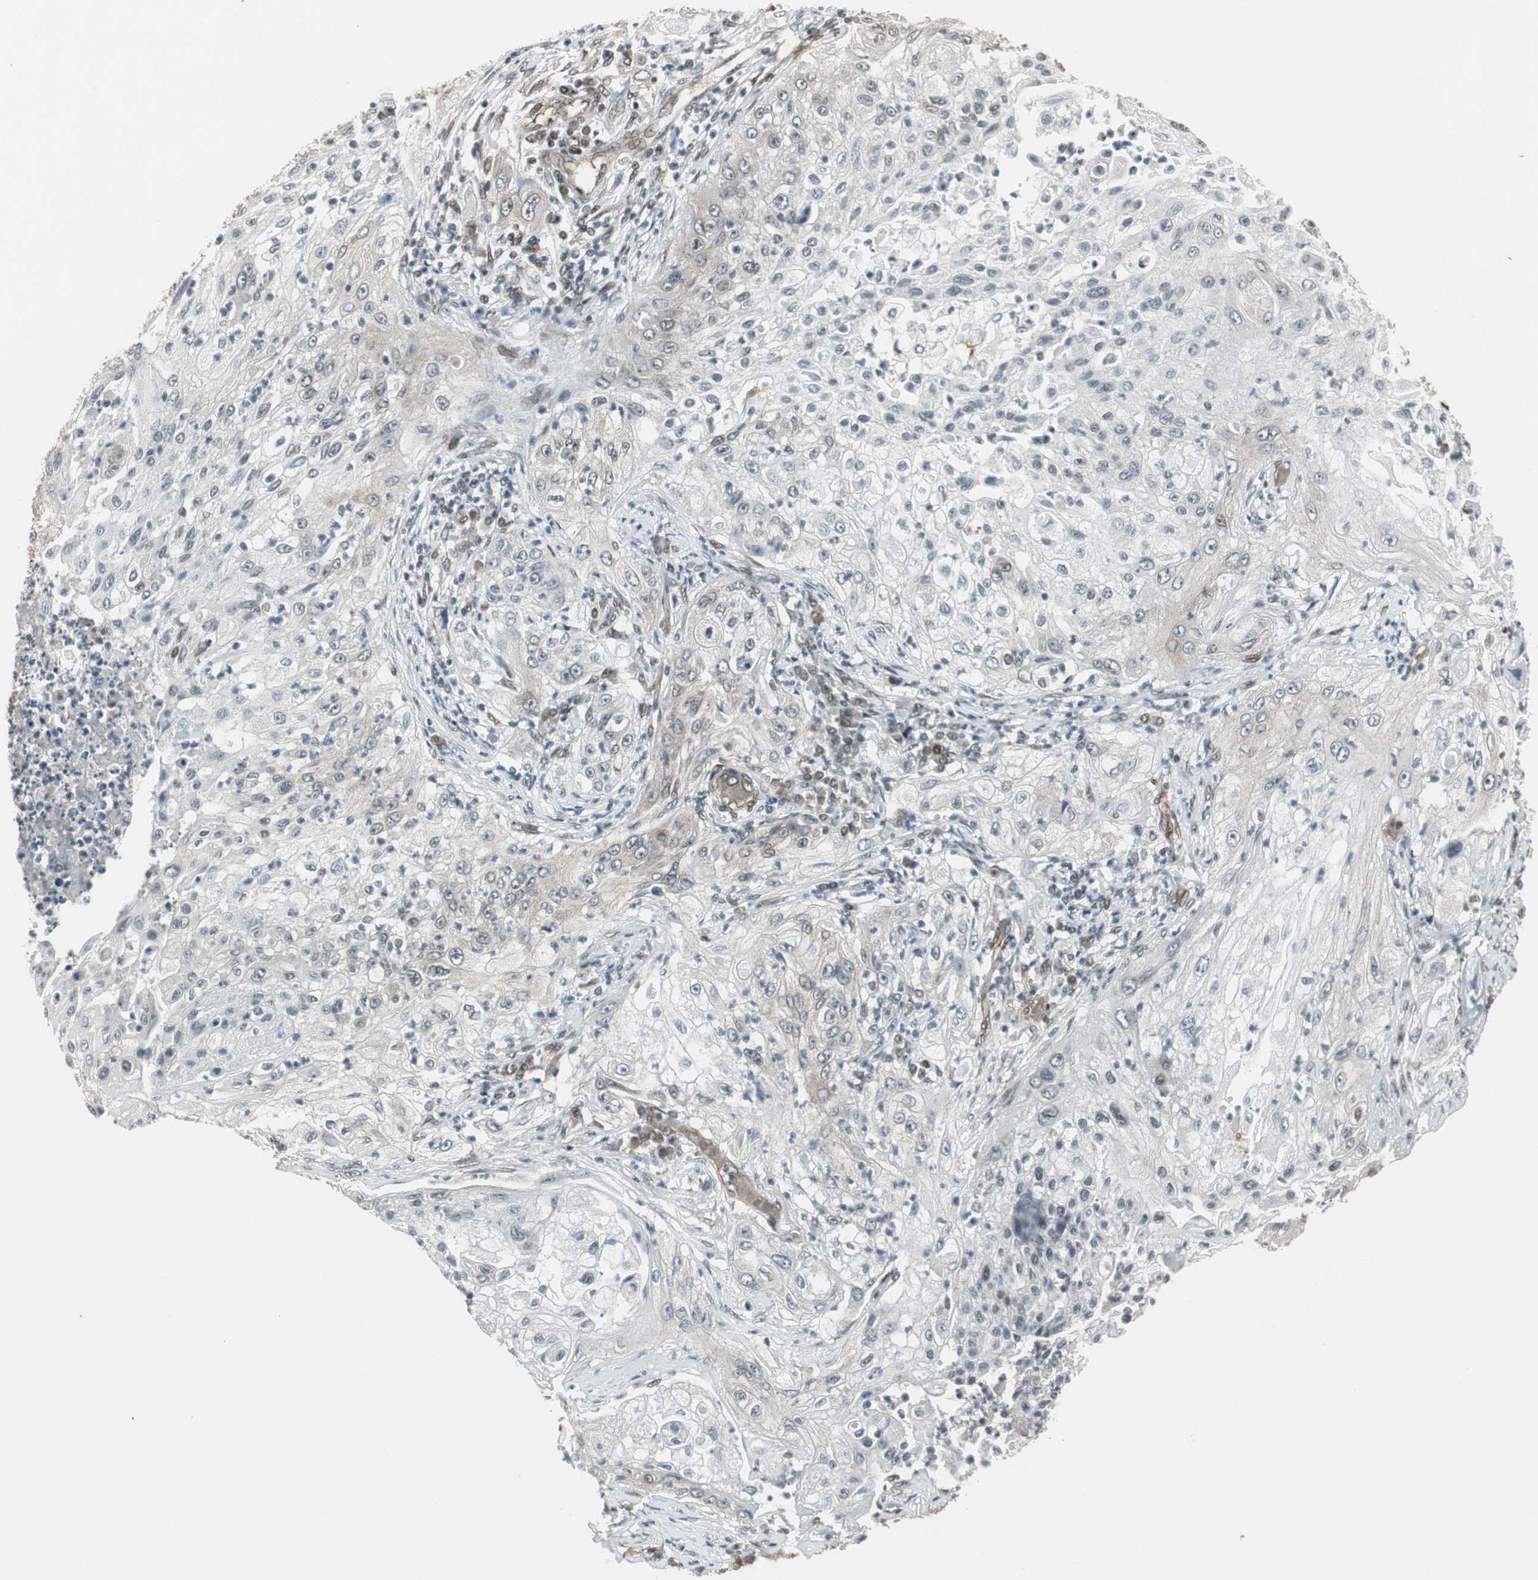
{"staining": {"intensity": "weak", "quantity": "<25%", "location": "cytoplasmic/membranous"}, "tissue": "lung cancer", "cell_type": "Tumor cells", "image_type": "cancer", "snomed": [{"axis": "morphology", "description": "Inflammation, NOS"}, {"axis": "morphology", "description": "Squamous cell carcinoma, NOS"}, {"axis": "topography", "description": "Lymph node"}, {"axis": "topography", "description": "Soft tissue"}, {"axis": "topography", "description": "Lung"}], "caption": "Immunohistochemical staining of lung cancer displays no significant positivity in tumor cells.", "gene": "TAF5", "patient": {"sex": "male", "age": 66}}